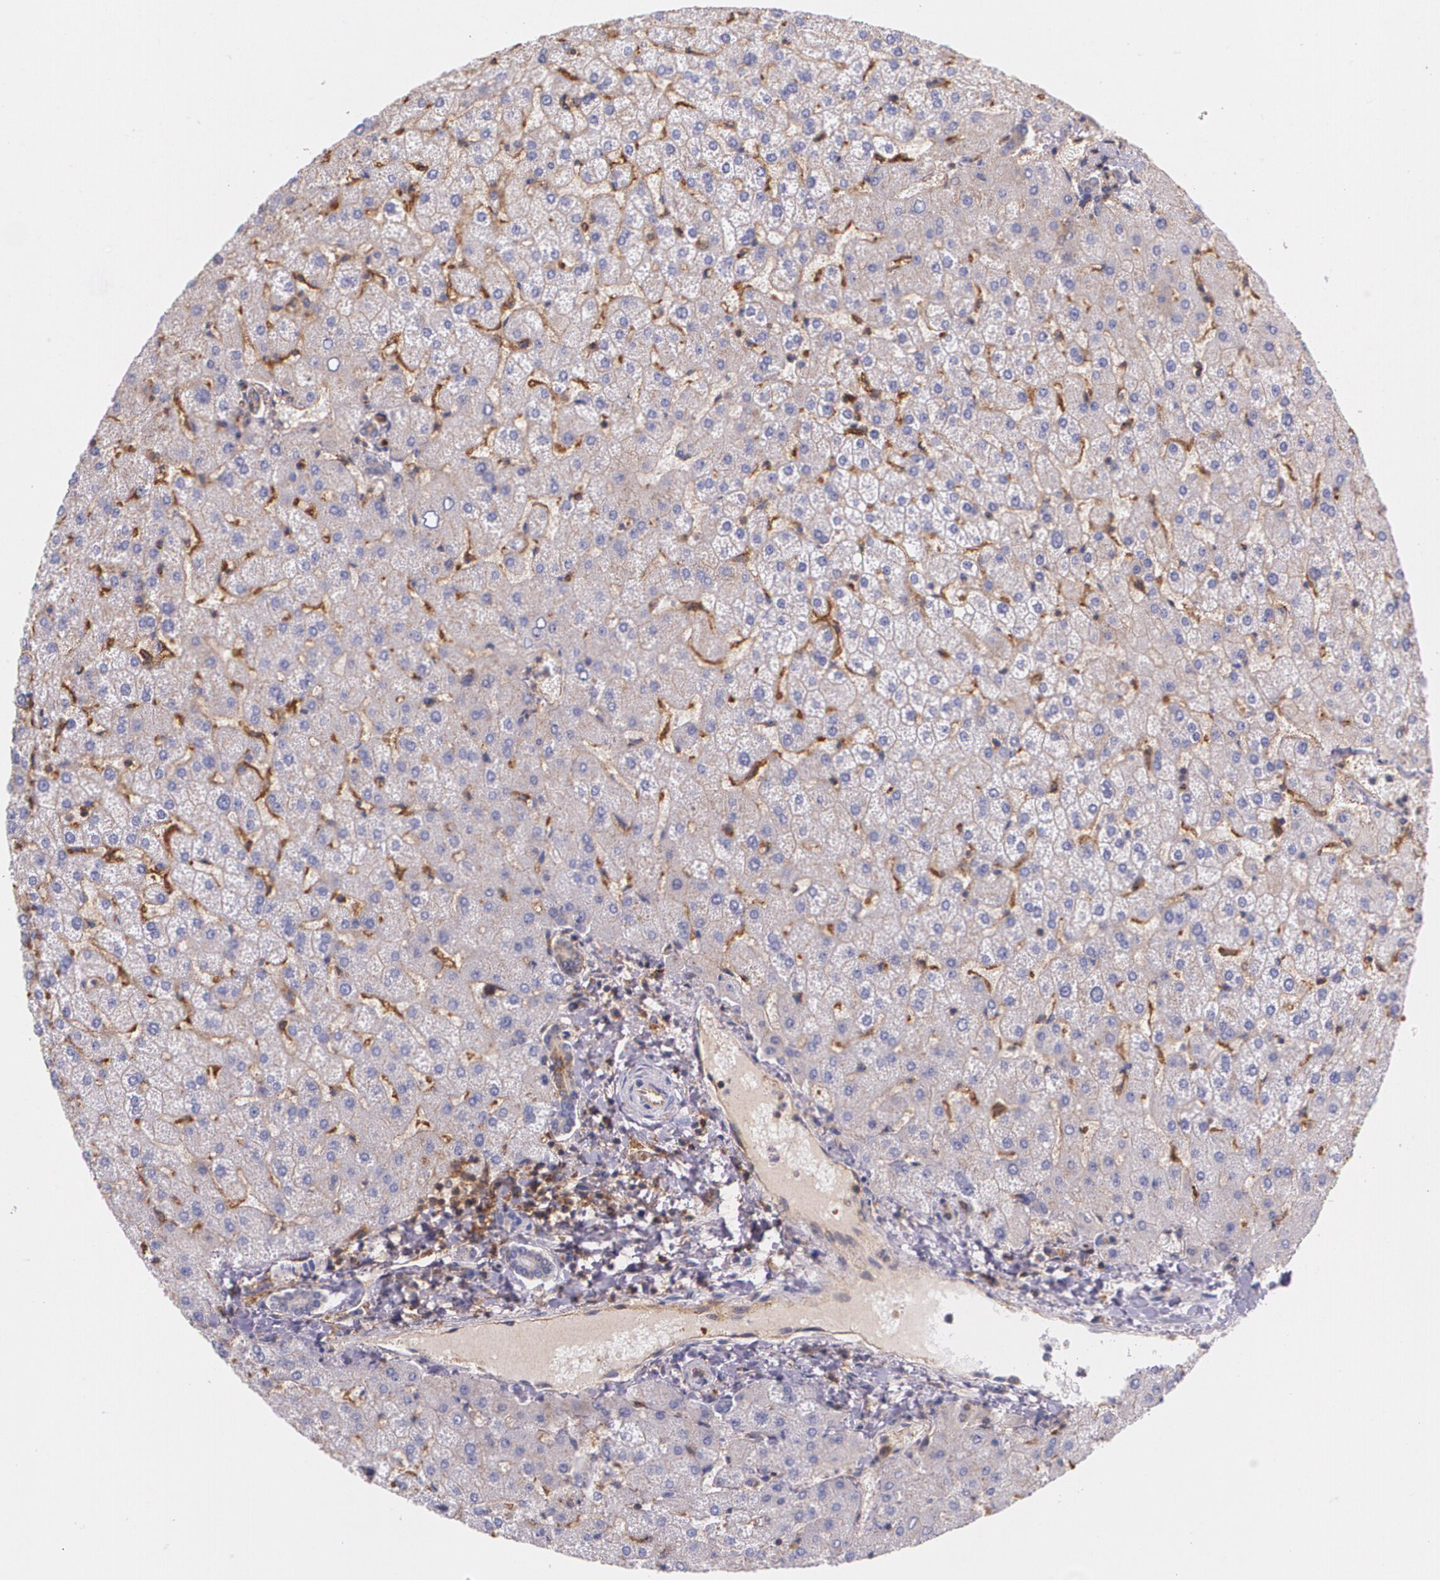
{"staining": {"intensity": "negative", "quantity": "none", "location": "none"}, "tissue": "liver", "cell_type": "Cholangiocytes", "image_type": "normal", "snomed": [{"axis": "morphology", "description": "Normal tissue, NOS"}, {"axis": "topography", "description": "Liver"}], "caption": "DAB immunohistochemical staining of unremarkable liver exhibits no significant positivity in cholangiocytes. (DAB (3,3'-diaminobenzidine) immunohistochemistry visualized using brightfield microscopy, high magnification).", "gene": "B2M", "patient": {"sex": "female", "age": 32}}